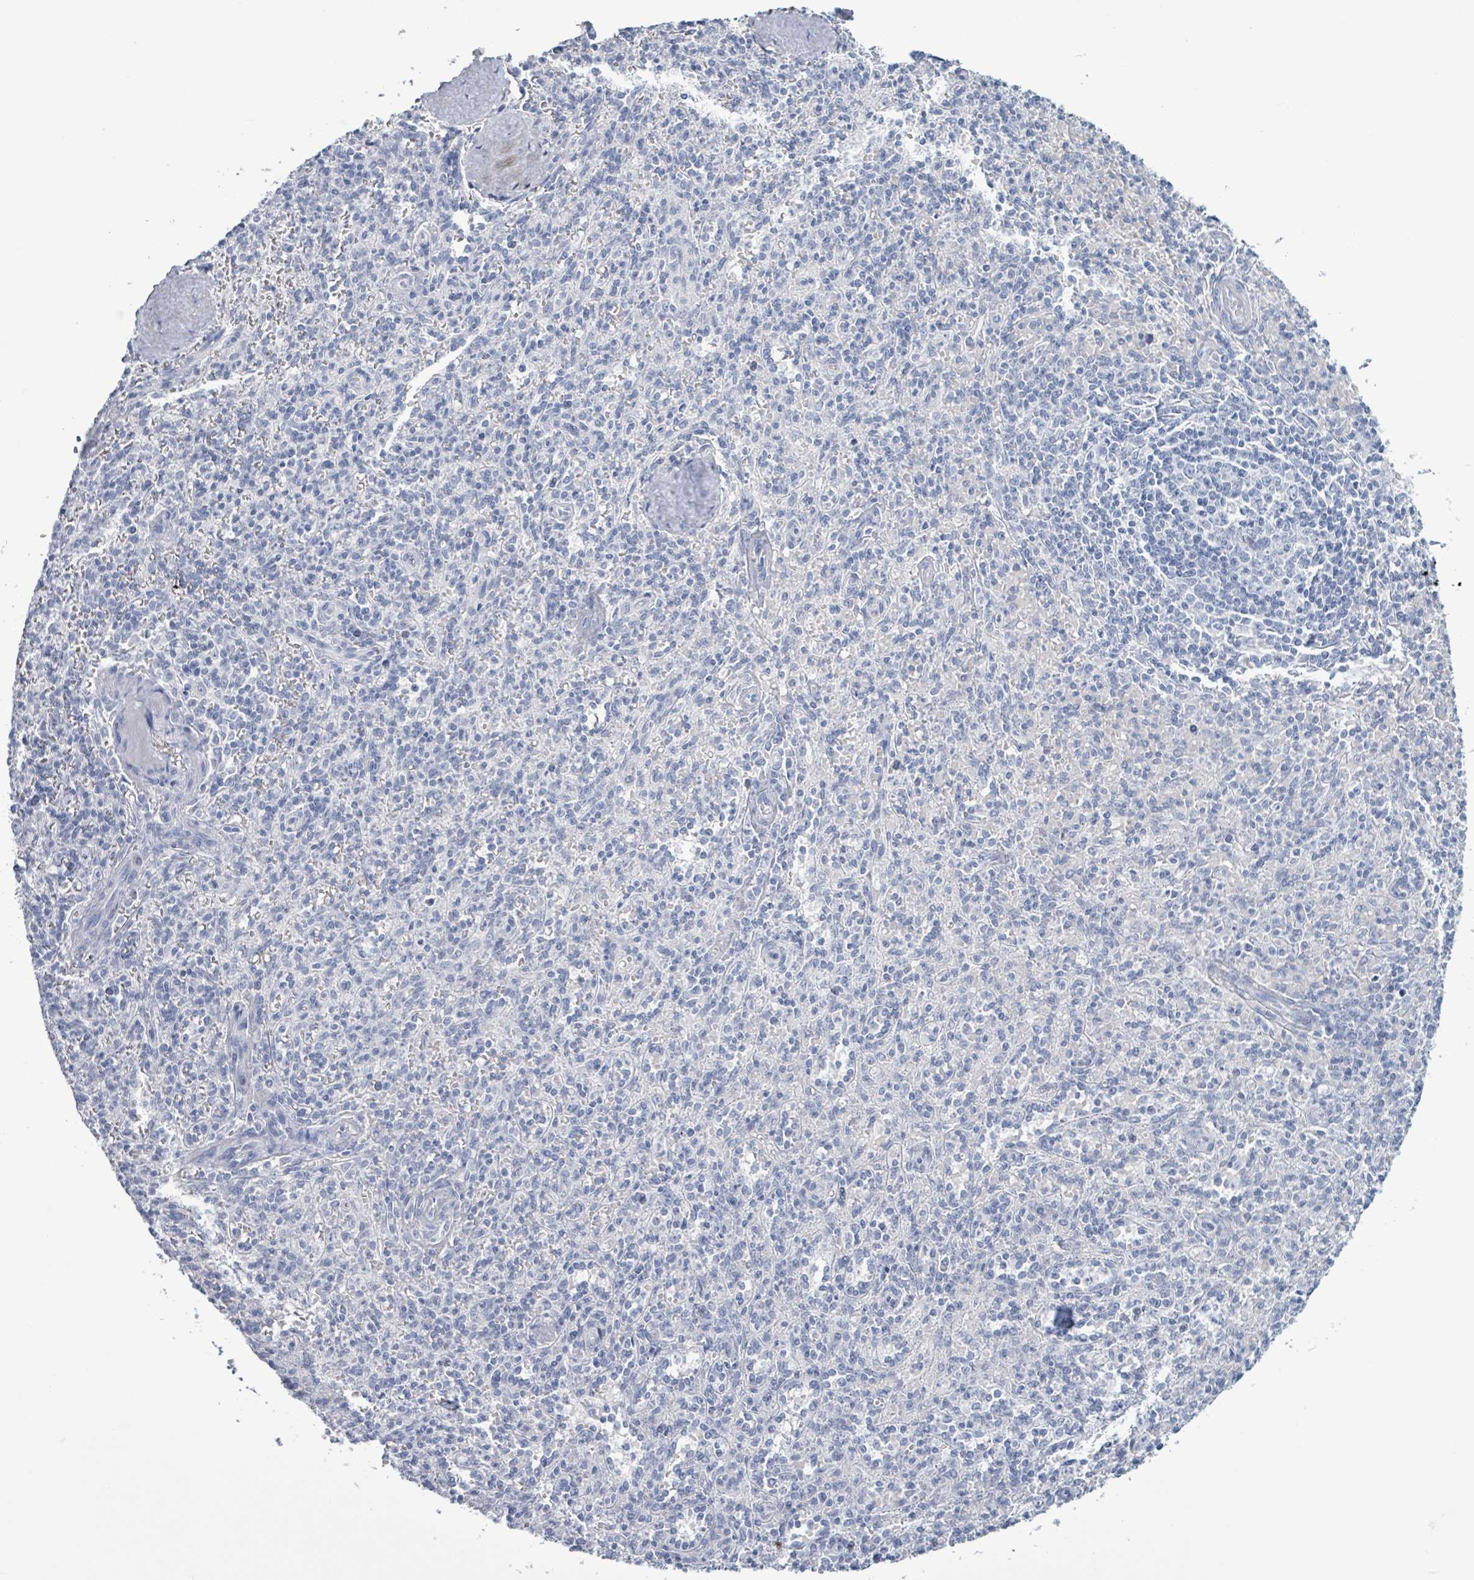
{"staining": {"intensity": "negative", "quantity": "none", "location": "none"}, "tissue": "spleen", "cell_type": "Cells in red pulp", "image_type": "normal", "snomed": [{"axis": "morphology", "description": "Normal tissue, NOS"}, {"axis": "topography", "description": "Spleen"}], "caption": "Histopathology image shows no significant protein positivity in cells in red pulp of unremarkable spleen.", "gene": "NKX2", "patient": {"sex": "female", "age": 70}}